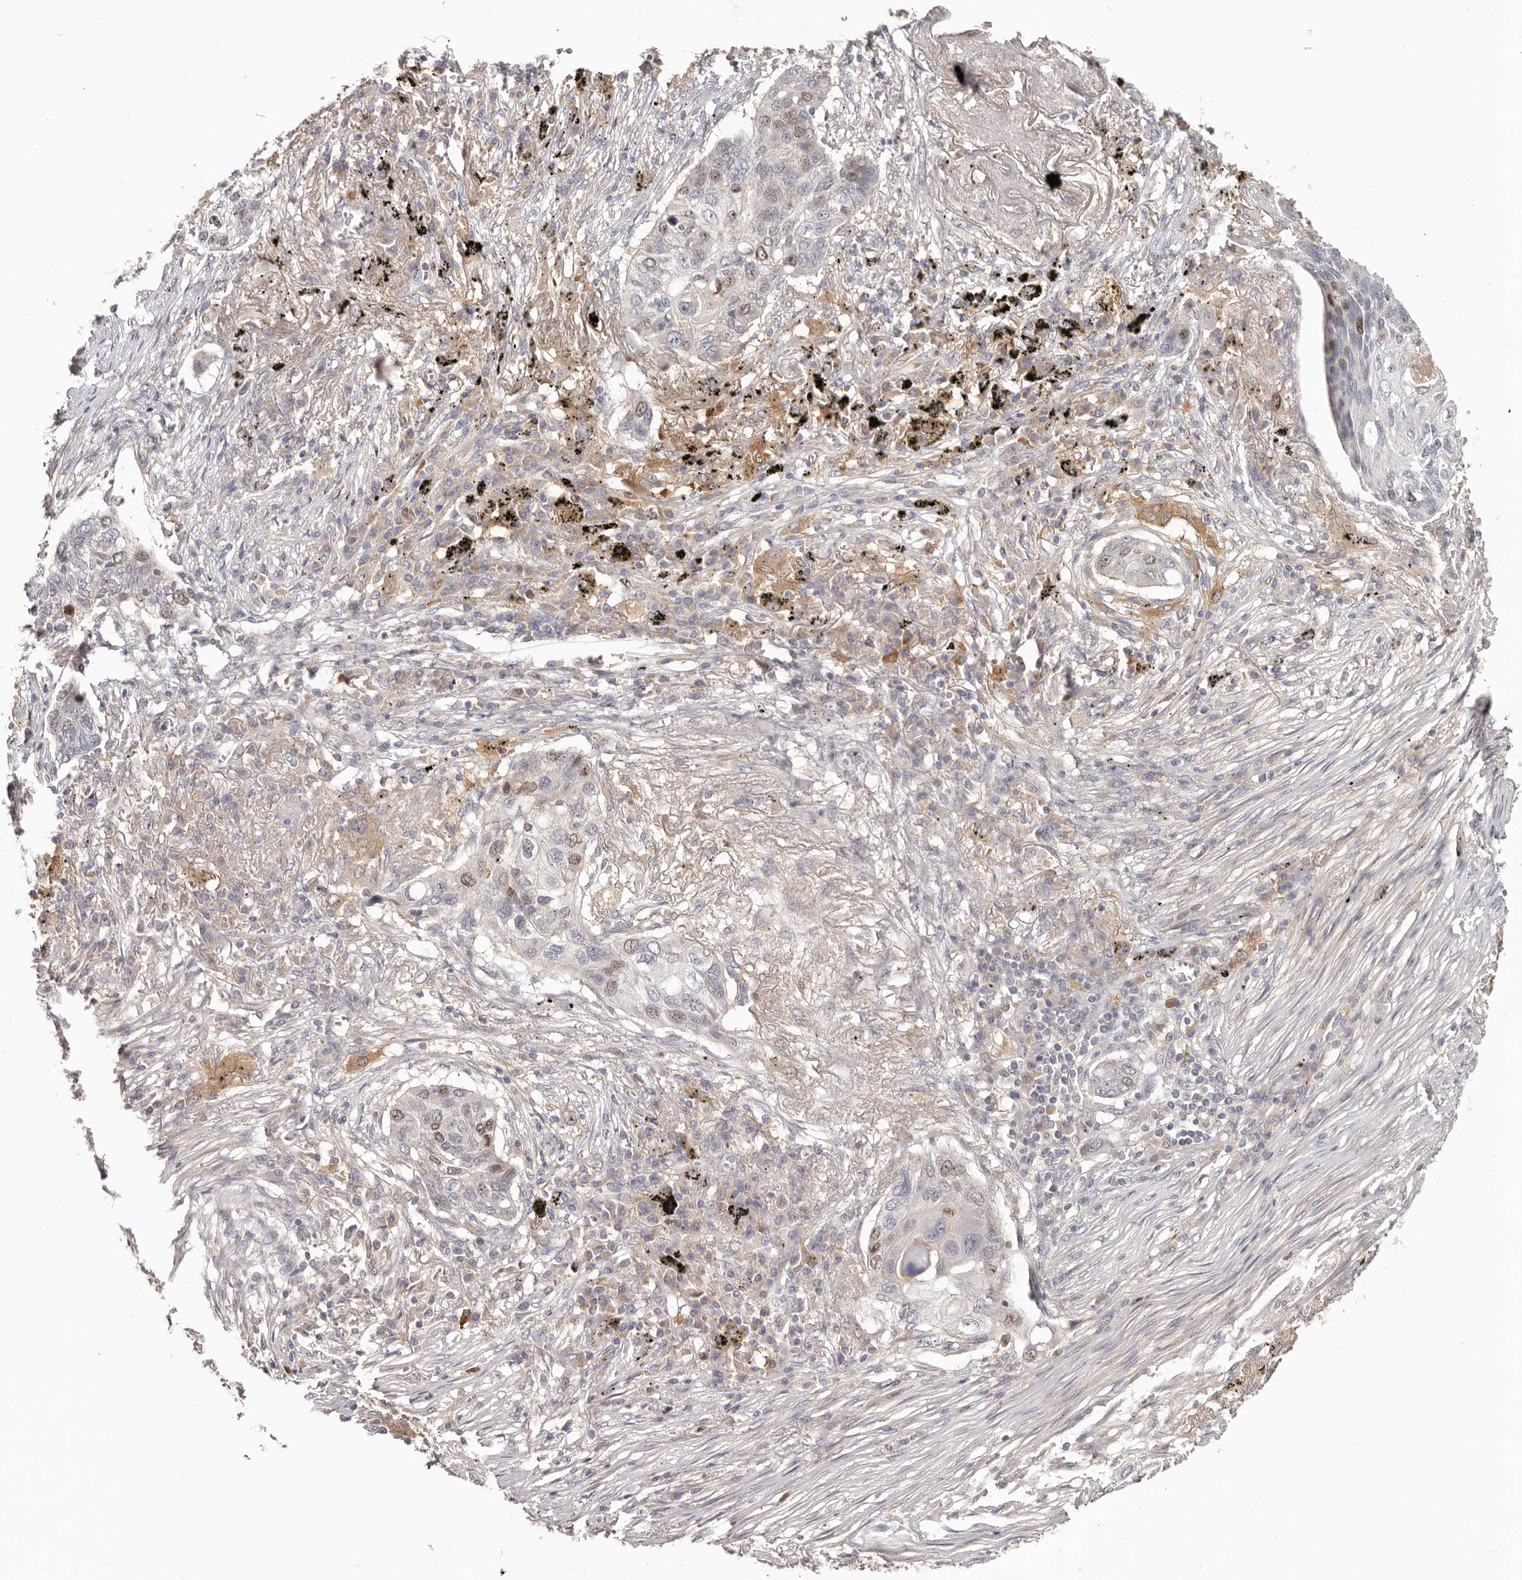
{"staining": {"intensity": "moderate", "quantity": "<25%", "location": "nuclear"}, "tissue": "lung cancer", "cell_type": "Tumor cells", "image_type": "cancer", "snomed": [{"axis": "morphology", "description": "Squamous cell carcinoma, NOS"}, {"axis": "topography", "description": "Lung"}], "caption": "This image exhibits lung cancer (squamous cell carcinoma) stained with IHC to label a protein in brown. The nuclear of tumor cells show moderate positivity for the protein. Nuclei are counter-stained blue.", "gene": "CCDC190", "patient": {"sex": "female", "age": 63}}